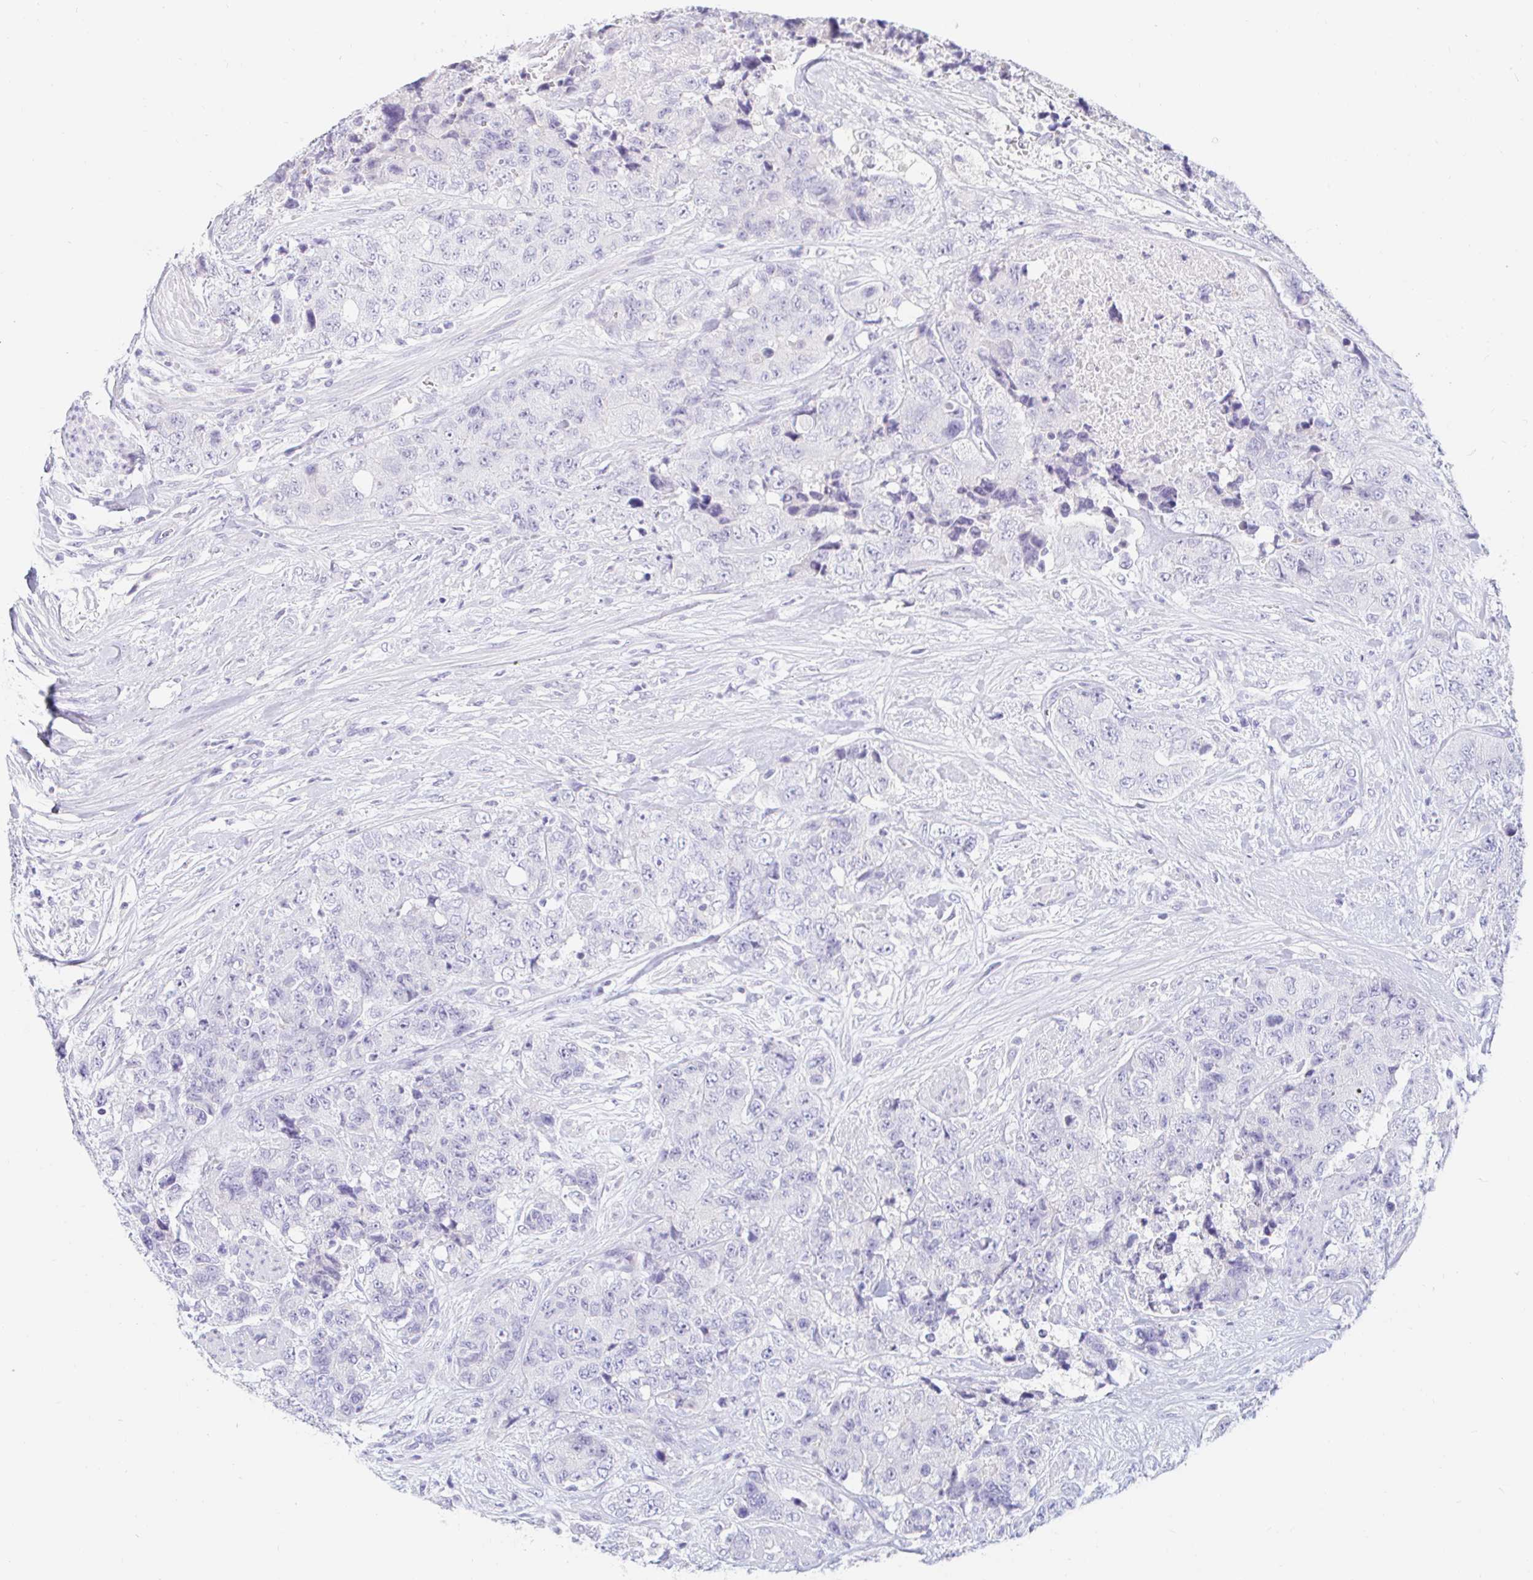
{"staining": {"intensity": "negative", "quantity": "none", "location": "none"}, "tissue": "urothelial cancer", "cell_type": "Tumor cells", "image_type": "cancer", "snomed": [{"axis": "morphology", "description": "Urothelial carcinoma, High grade"}, {"axis": "topography", "description": "Urinary bladder"}], "caption": "An image of human urothelial cancer is negative for staining in tumor cells.", "gene": "TEX44", "patient": {"sex": "female", "age": 78}}